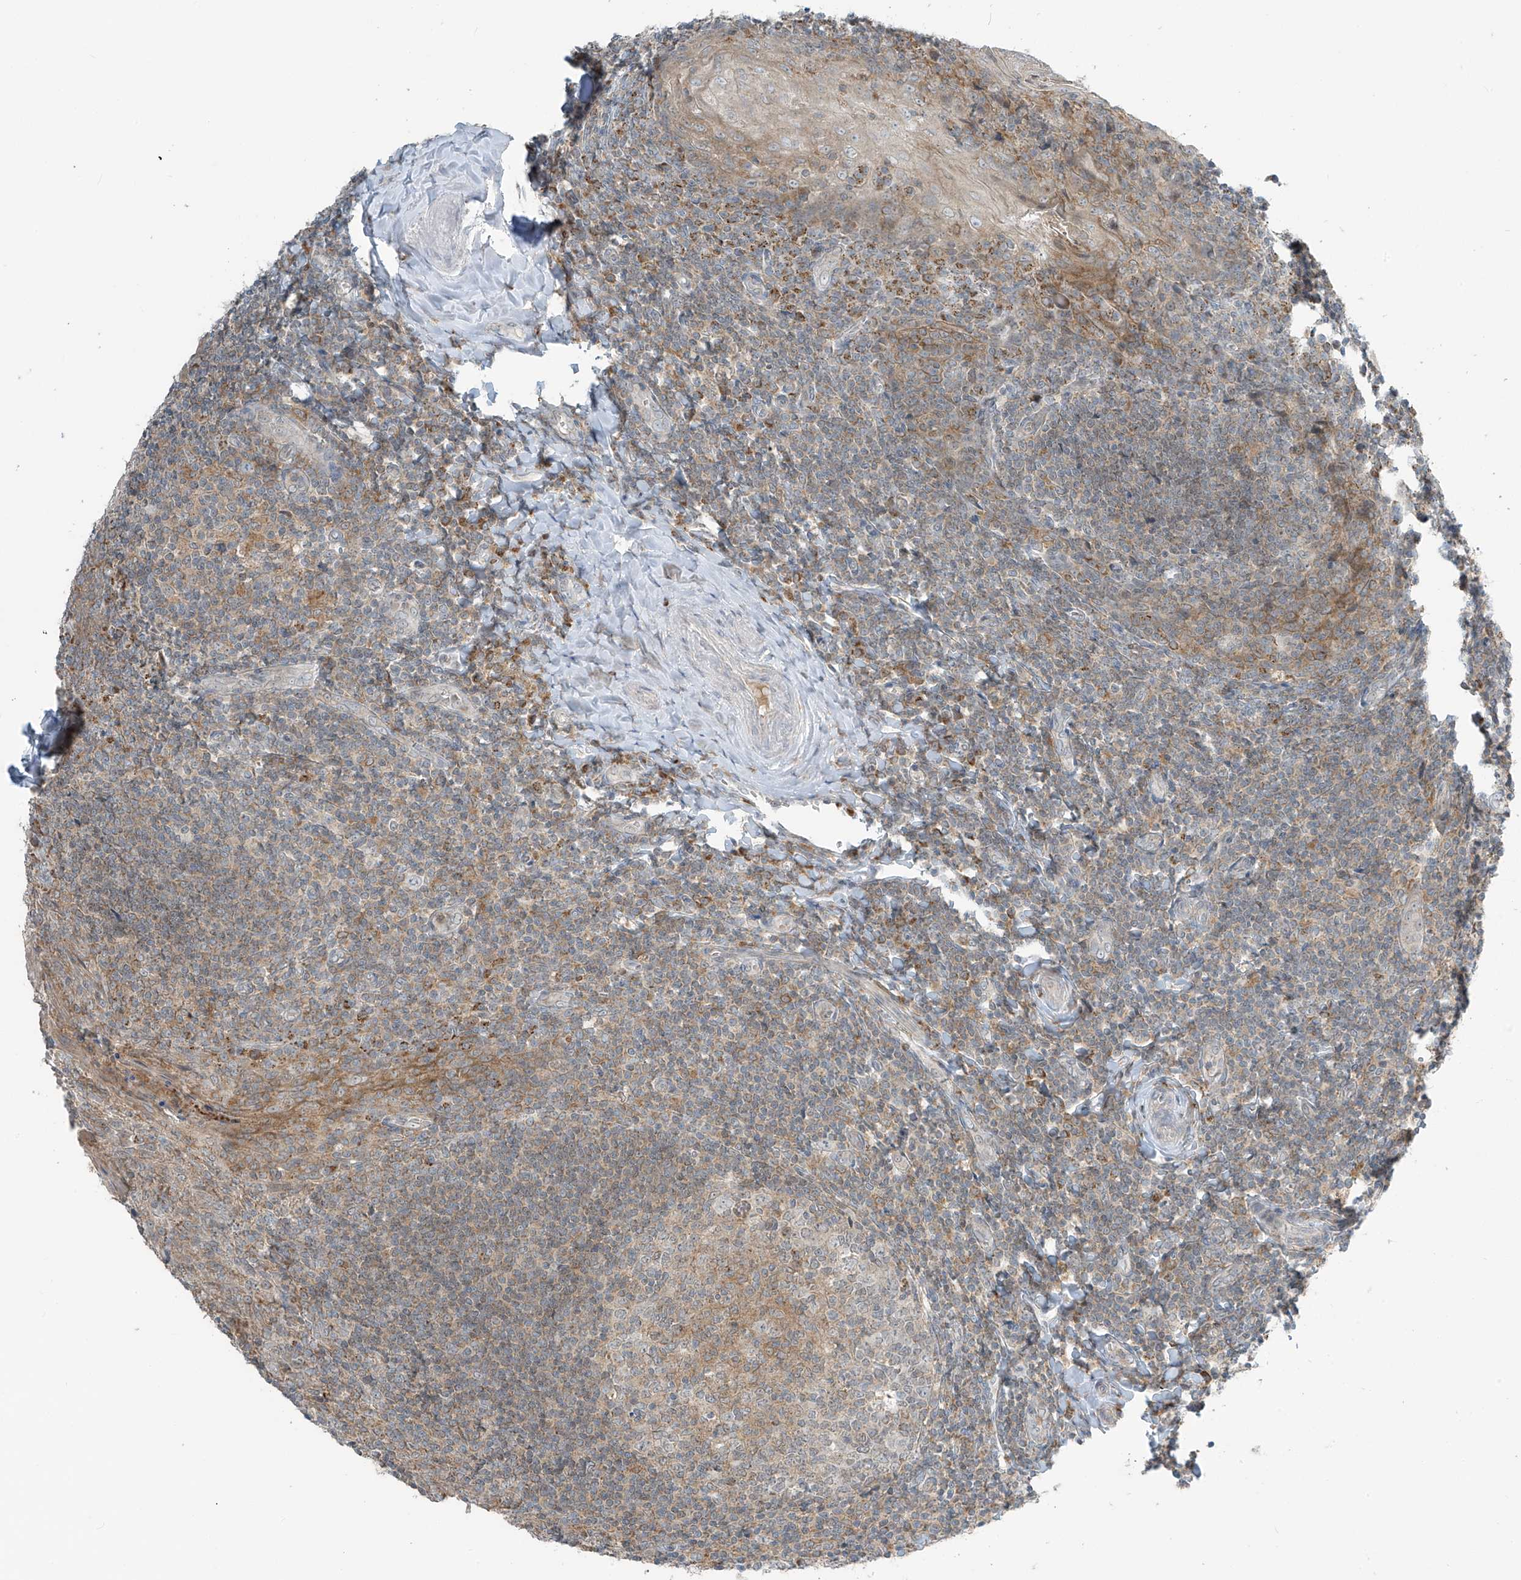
{"staining": {"intensity": "weak", "quantity": "25%-75%", "location": "cytoplasmic/membranous"}, "tissue": "tonsil", "cell_type": "Germinal center cells", "image_type": "normal", "snomed": [{"axis": "morphology", "description": "Normal tissue, NOS"}, {"axis": "topography", "description": "Tonsil"}], "caption": "High-magnification brightfield microscopy of benign tonsil stained with DAB (brown) and counterstained with hematoxylin (blue). germinal center cells exhibit weak cytoplasmic/membranous staining is appreciated in approximately25%-75% of cells. (IHC, brightfield microscopy, high magnification).", "gene": "PARVG", "patient": {"sex": "male", "age": 27}}